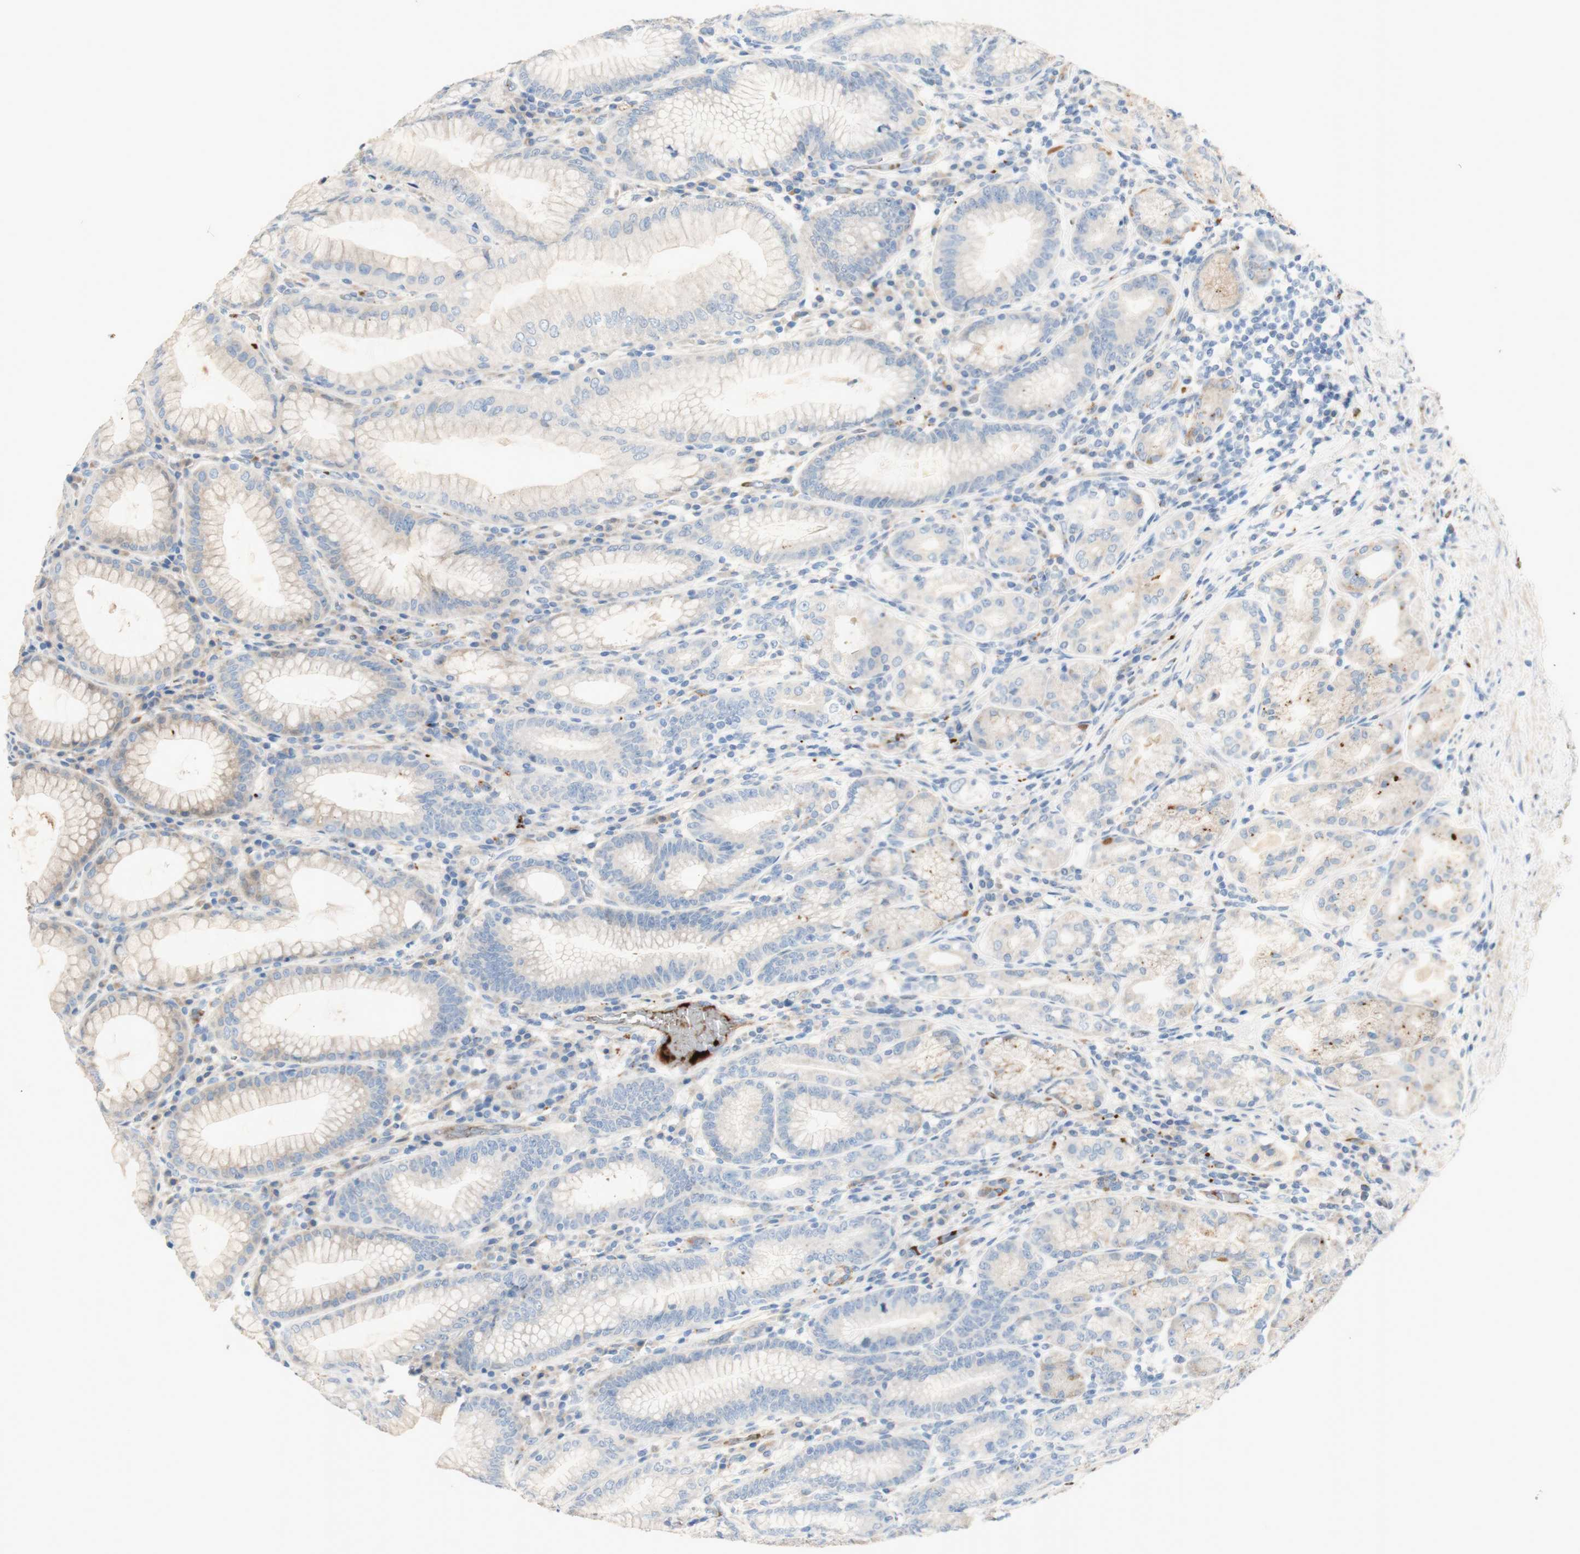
{"staining": {"intensity": "weak", "quantity": "25%-75%", "location": "cytoplasmic/membranous"}, "tissue": "stomach", "cell_type": "Glandular cells", "image_type": "normal", "snomed": [{"axis": "morphology", "description": "Normal tissue, NOS"}, {"axis": "topography", "description": "Stomach, lower"}], "caption": "This is a histology image of immunohistochemistry (IHC) staining of benign stomach, which shows weak expression in the cytoplasmic/membranous of glandular cells.", "gene": "GAN", "patient": {"sex": "female", "age": 76}}